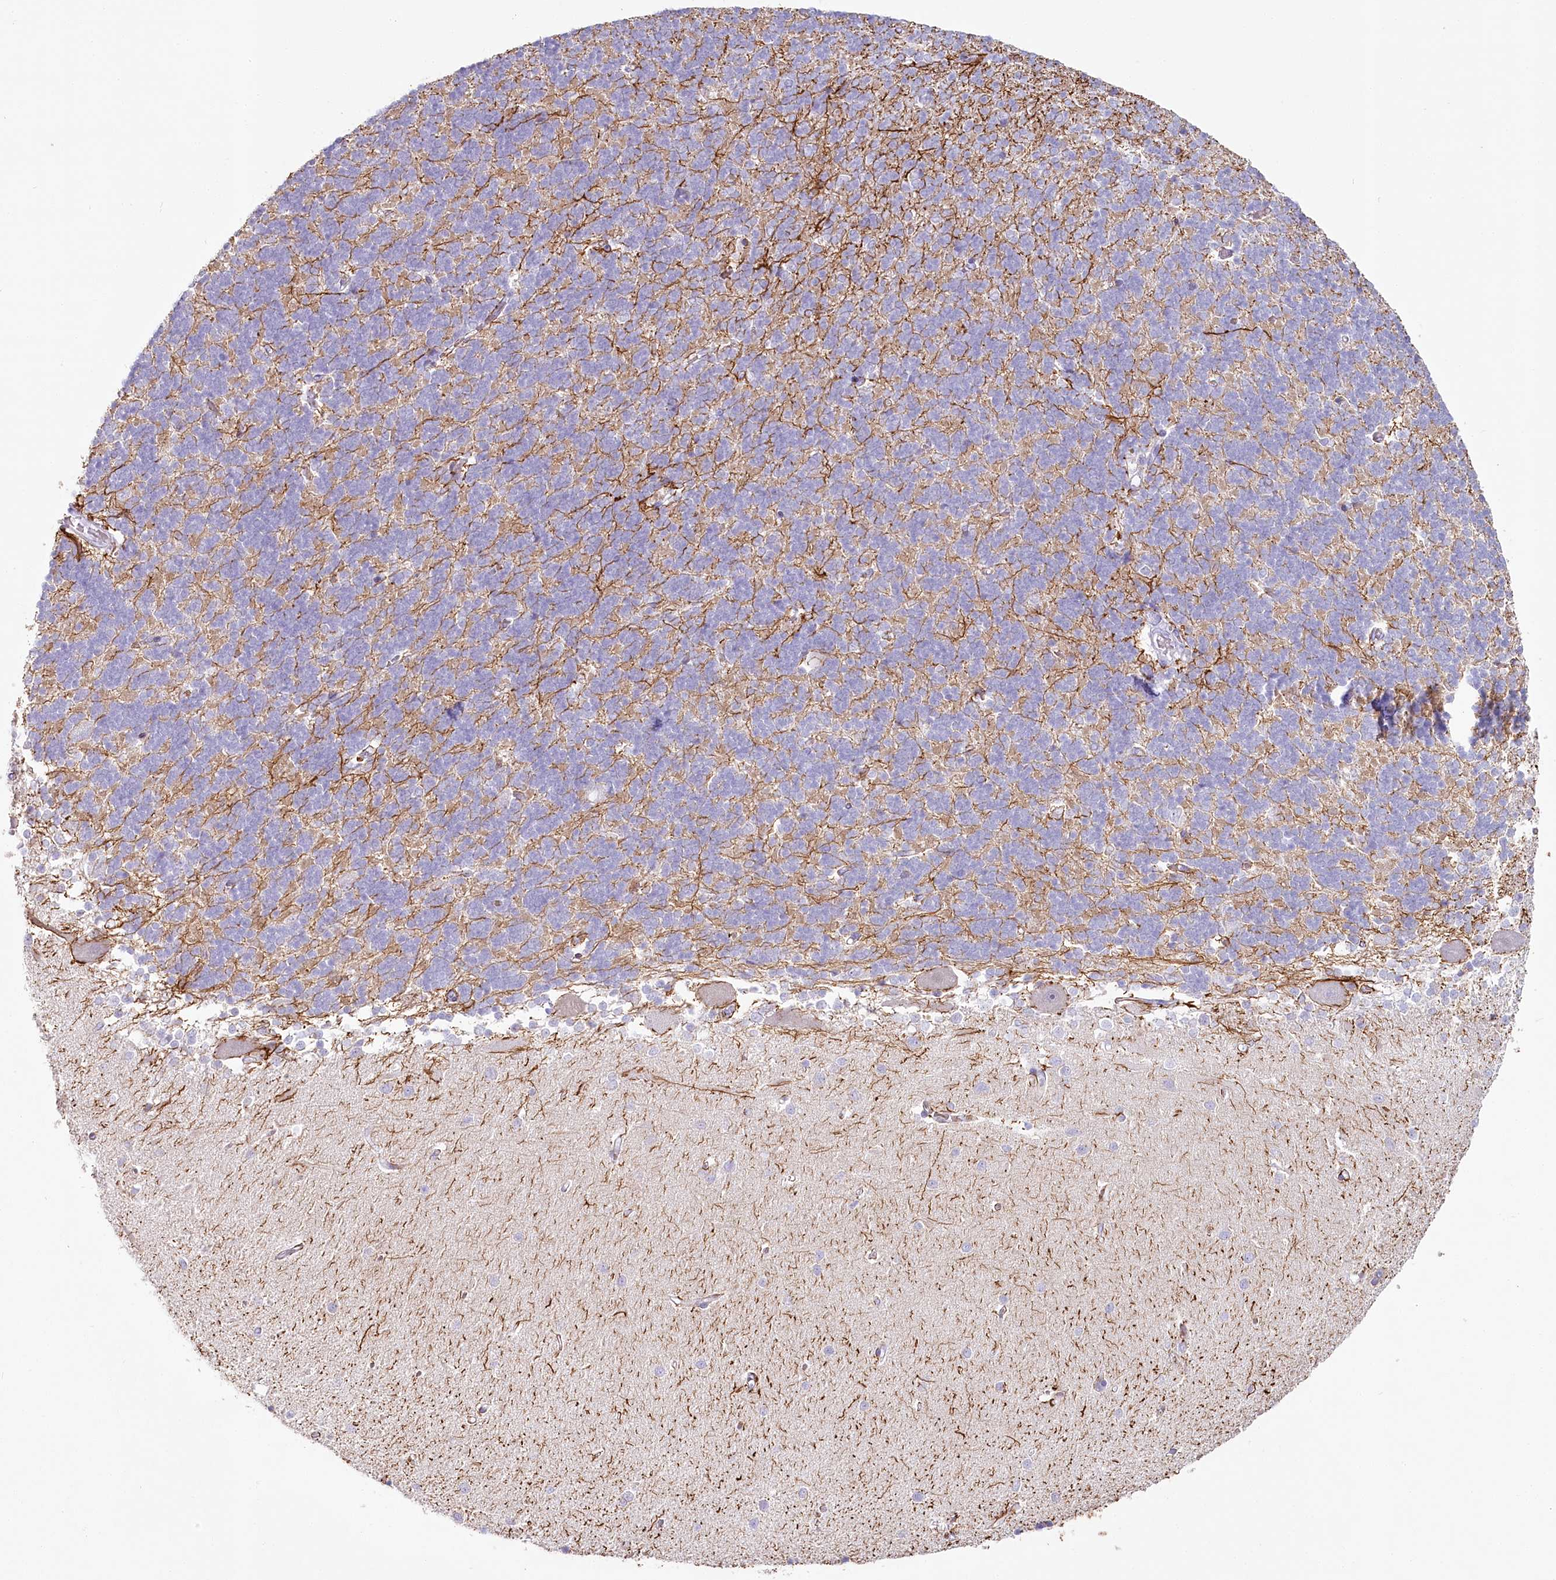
{"staining": {"intensity": "moderate", "quantity": "25%-75%", "location": "cytoplasmic/membranous"}, "tissue": "cerebellum", "cell_type": "Cells in granular layer", "image_type": "normal", "snomed": [{"axis": "morphology", "description": "Normal tissue, NOS"}, {"axis": "topography", "description": "Cerebellum"}], "caption": "The immunohistochemical stain highlights moderate cytoplasmic/membranous expression in cells in granular layer of unremarkable cerebellum.", "gene": "IFIT5", "patient": {"sex": "male", "age": 37}}